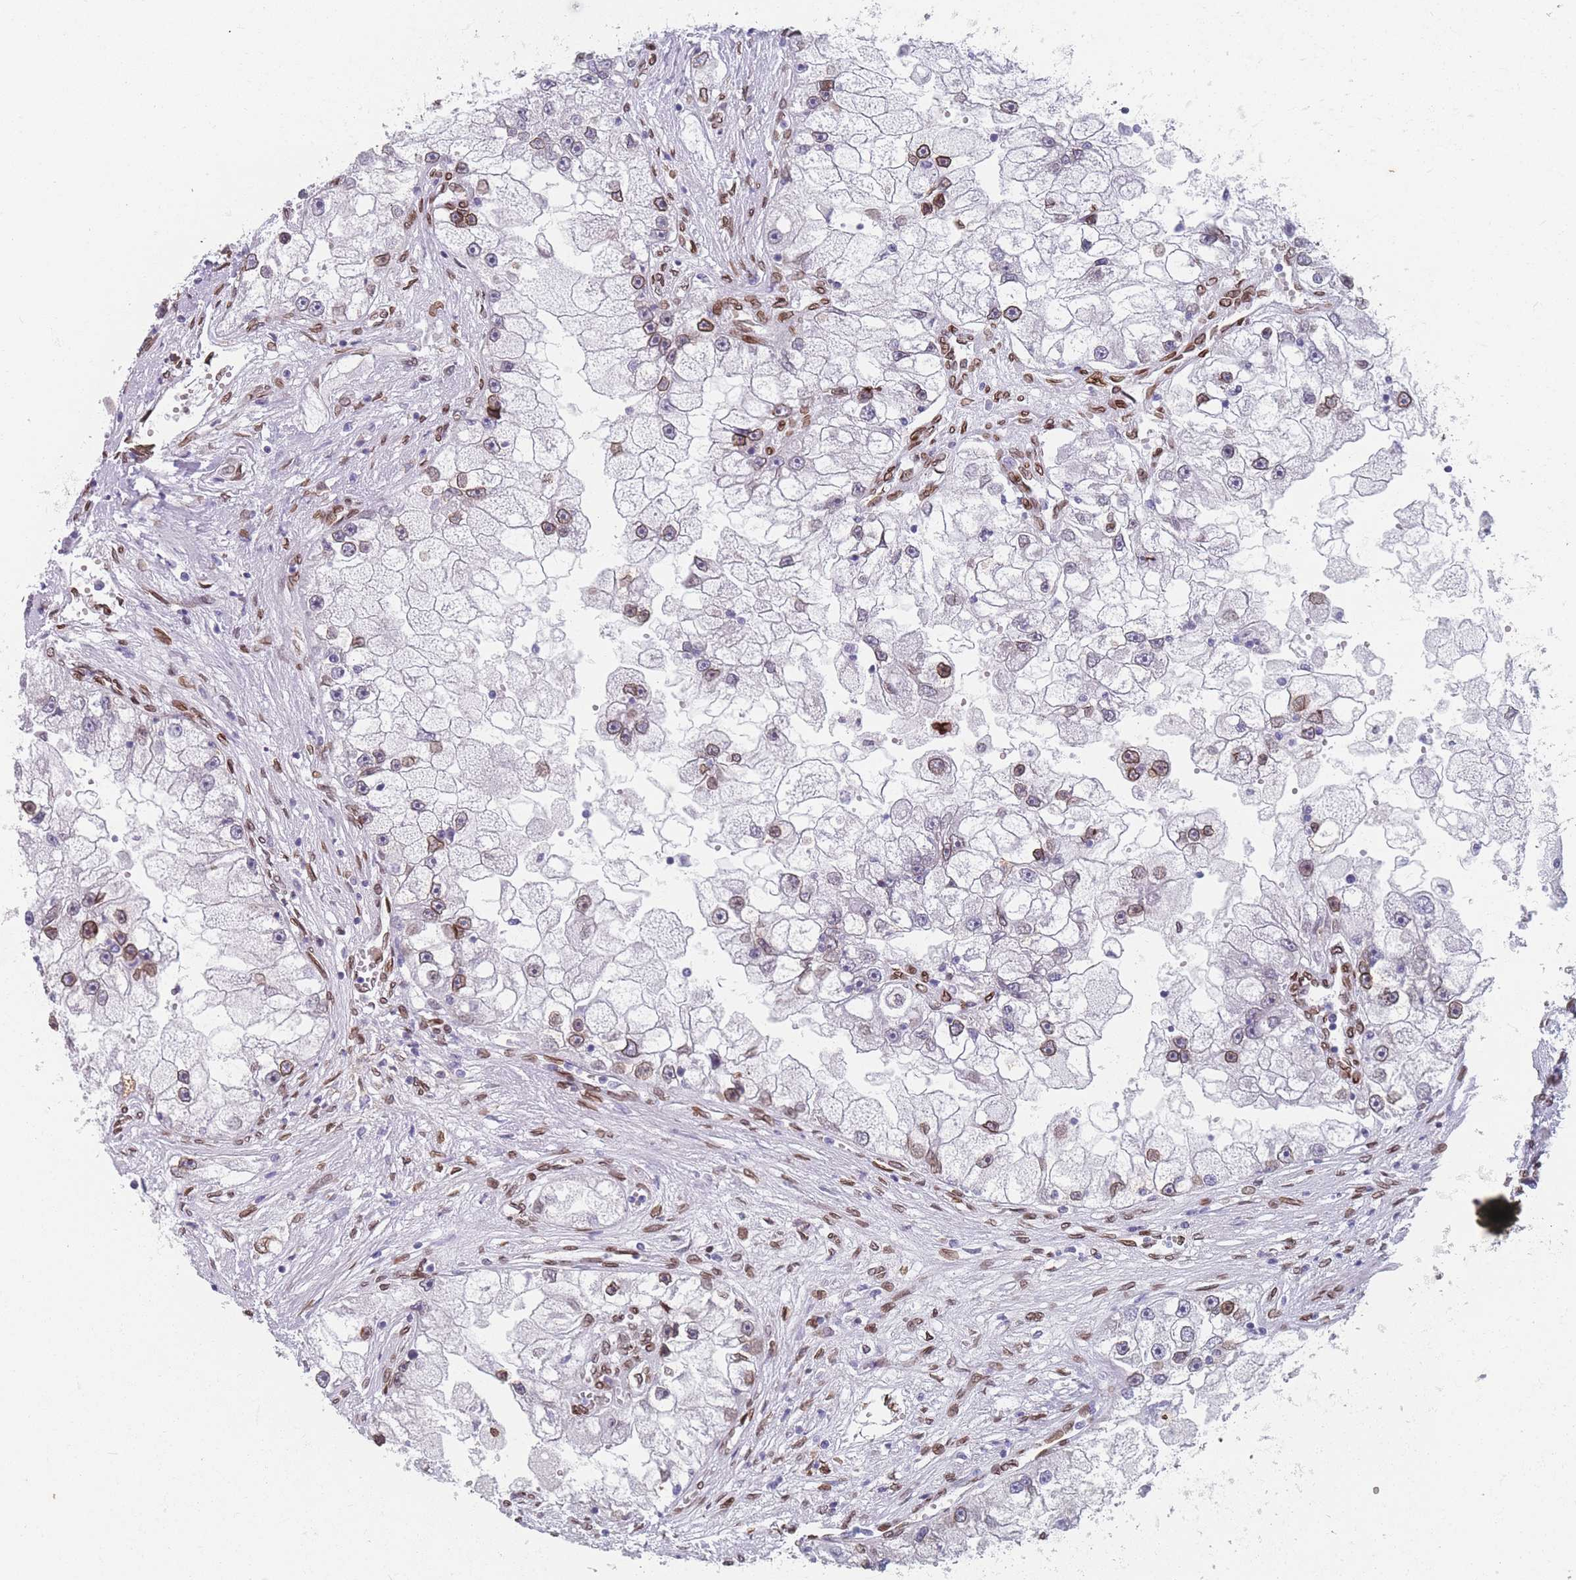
{"staining": {"intensity": "moderate", "quantity": "<25%", "location": "cytoplasmic/membranous,nuclear"}, "tissue": "renal cancer", "cell_type": "Tumor cells", "image_type": "cancer", "snomed": [{"axis": "morphology", "description": "Adenocarcinoma, NOS"}, {"axis": "topography", "description": "Kidney"}], "caption": "Immunohistochemistry staining of adenocarcinoma (renal), which demonstrates low levels of moderate cytoplasmic/membranous and nuclear staining in about <25% of tumor cells indicating moderate cytoplasmic/membranous and nuclear protein positivity. The staining was performed using DAB (brown) for protein detection and nuclei were counterstained in hematoxylin (blue).", "gene": "ZBTB1", "patient": {"sex": "male", "age": 63}}